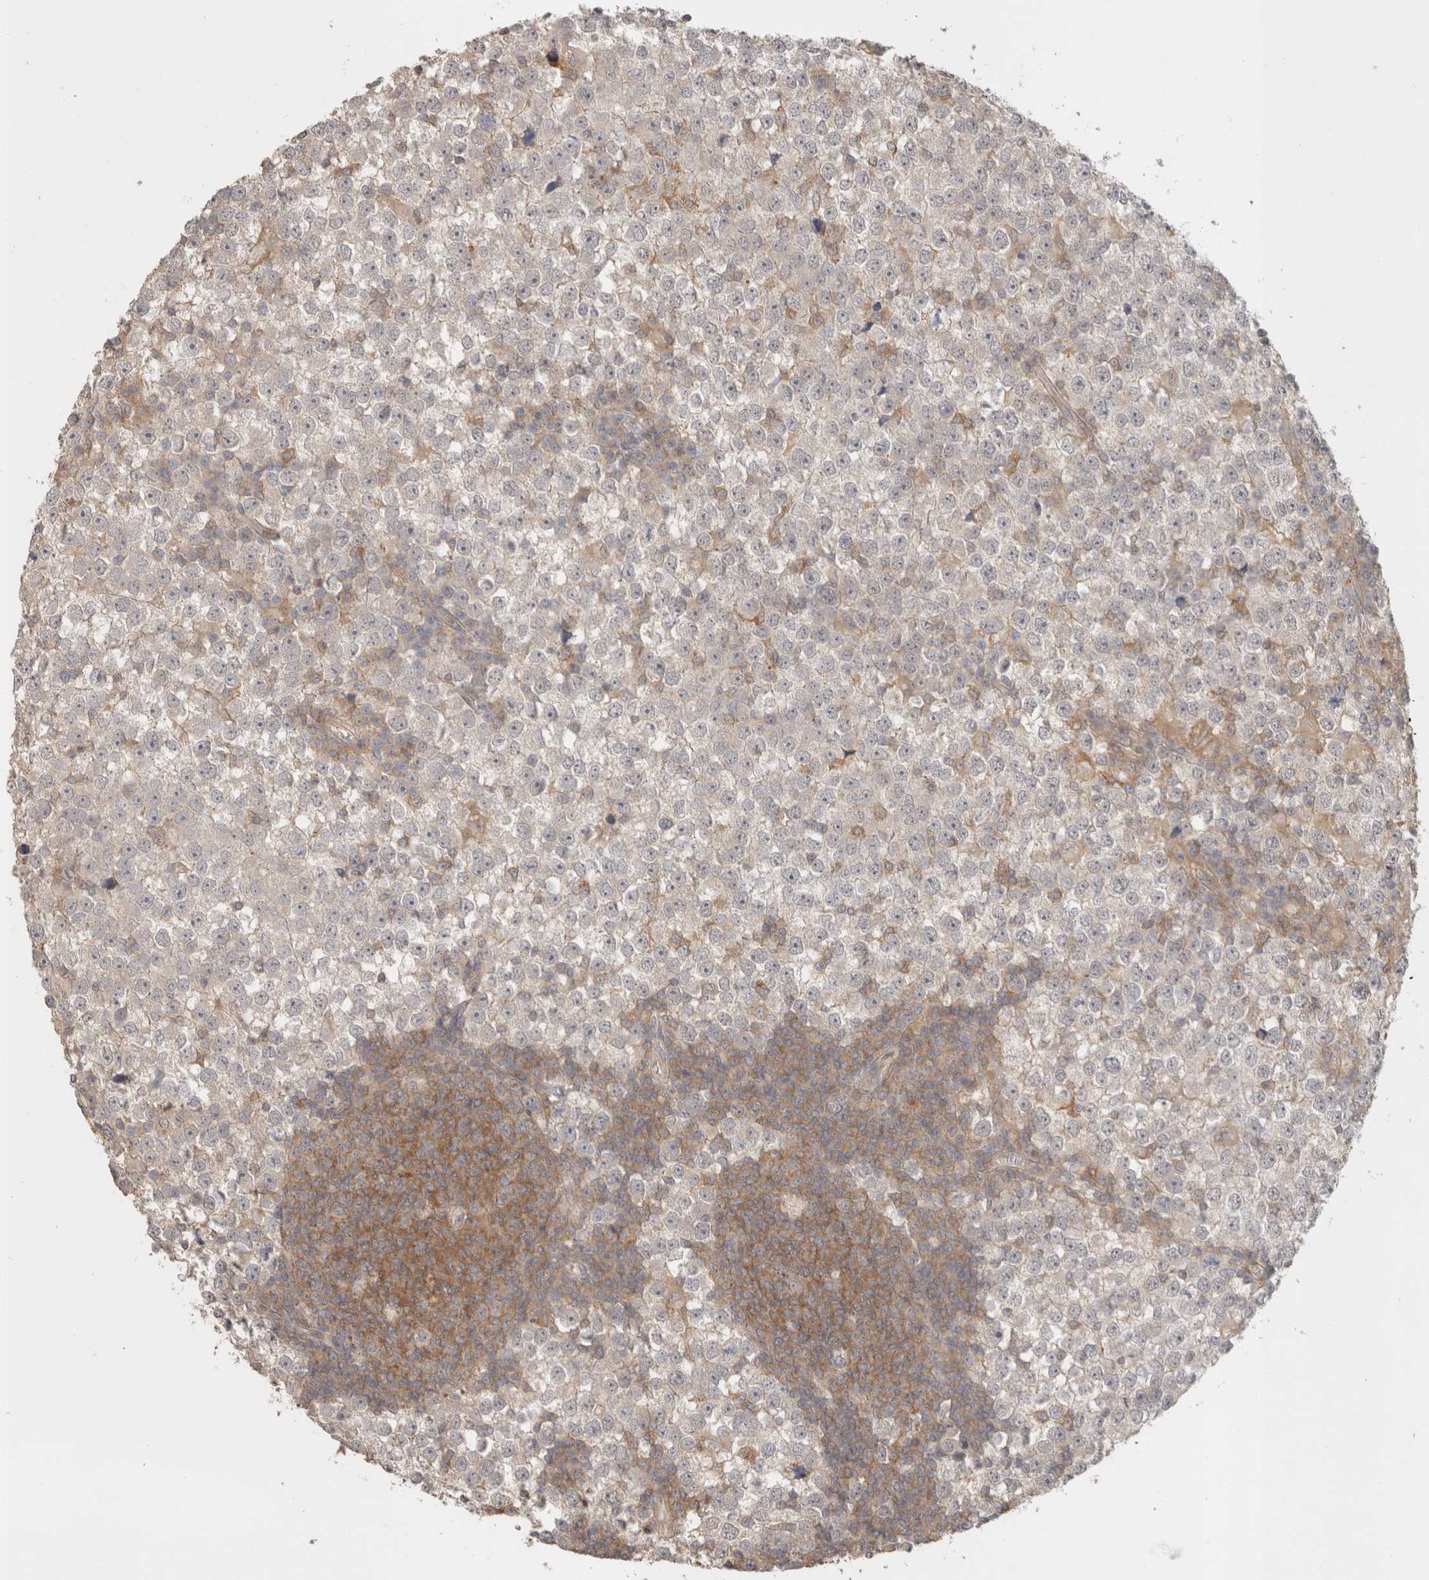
{"staining": {"intensity": "negative", "quantity": "none", "location": "none"}, "tissue": "testis cancer", "cell_type": "Tumor cells", "image_type": "cancer", "snomed": [{"axis": "morphology", "description": "Seminoma, NOS"}, {"axis": "topography", "description": "Testis"}], "caption": "DAB (3,3'-diaminobenzidine) immunohistochemical staining of human testis cancer reveals no significant expression in tumor cells. Nuclei are stained in blue.", "gene": "HSPG2", "patient": {"sex": "male", "age": 65}}